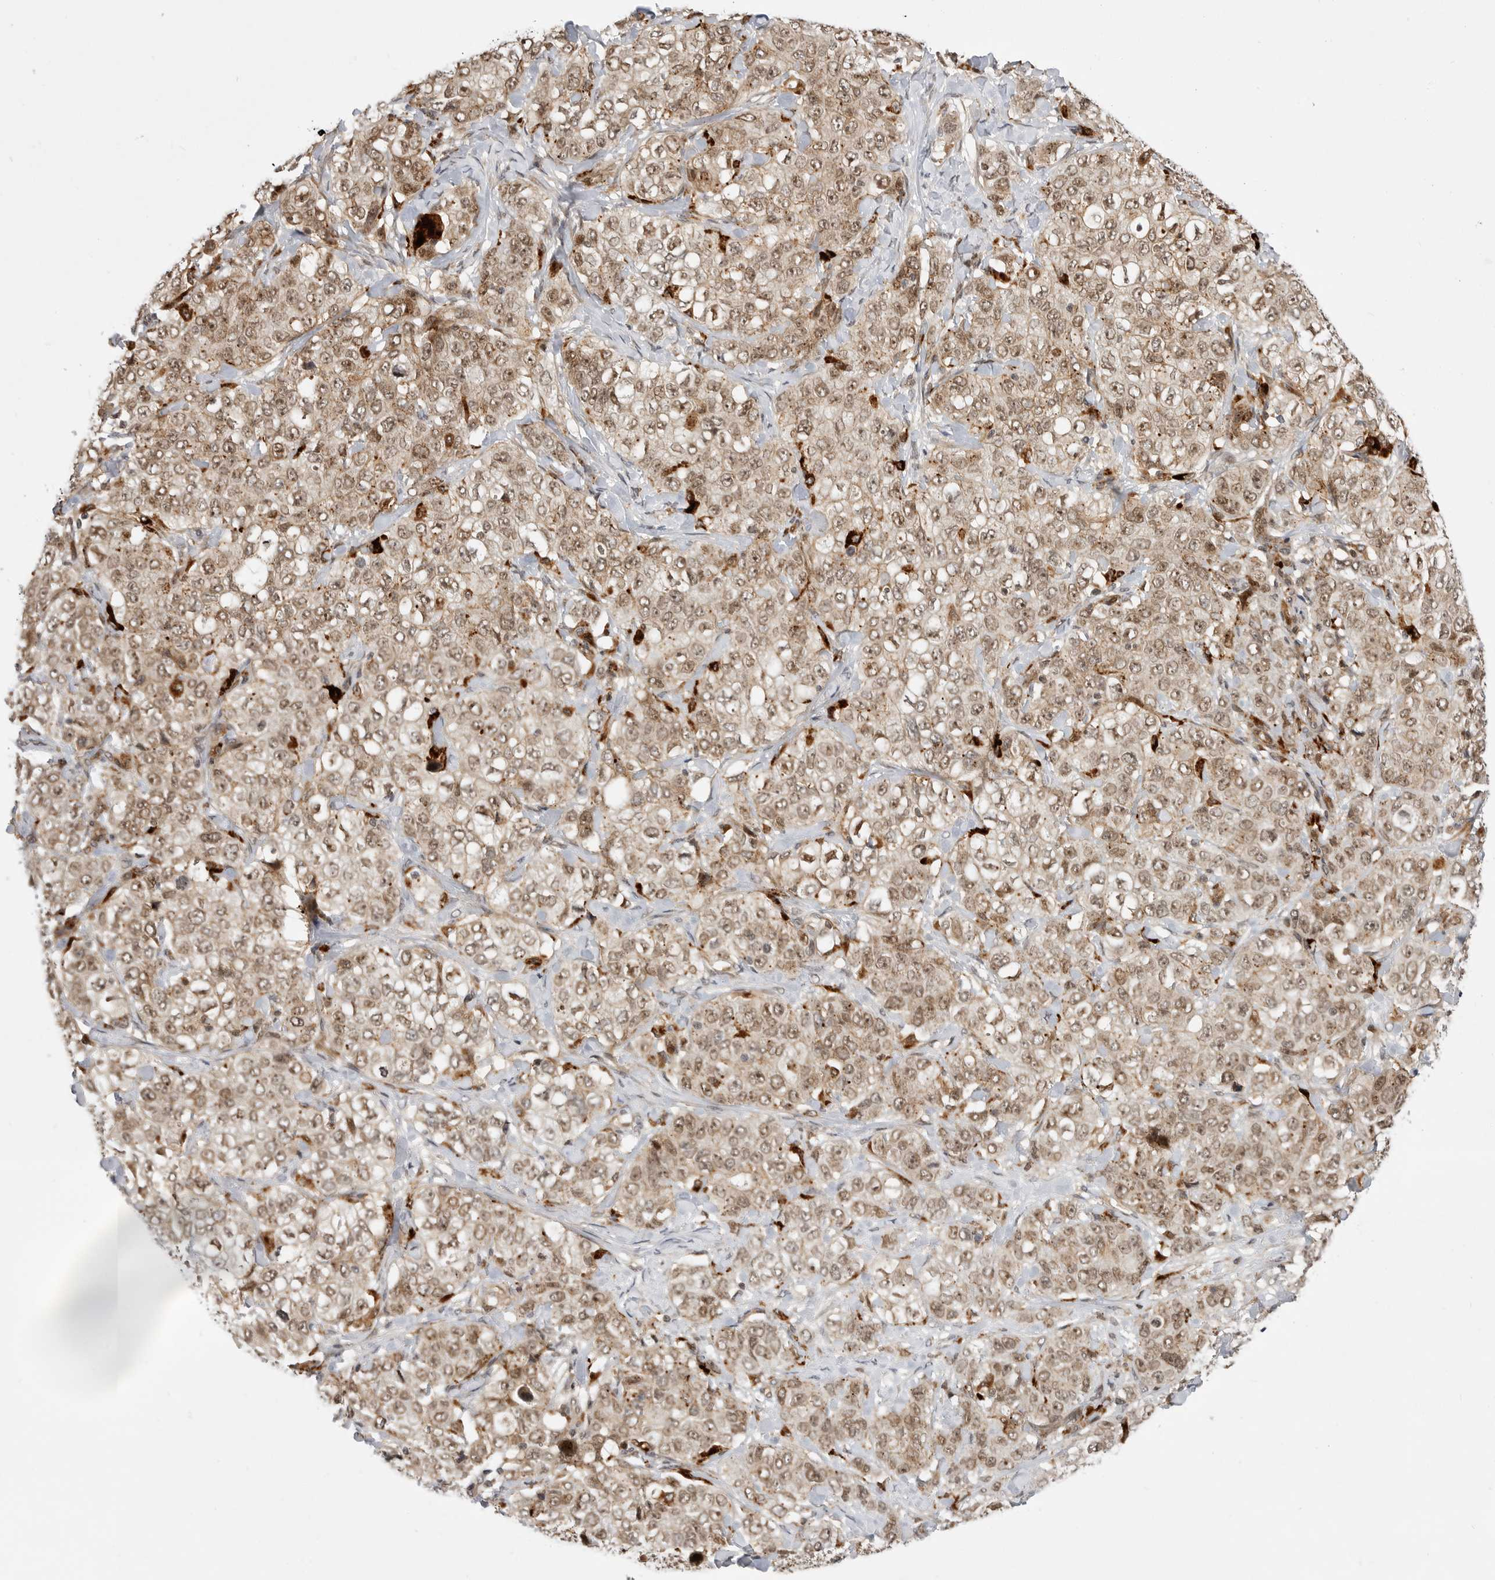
{"staining": {"intensity": "moderate", "quantity": ">75%", "location": "cytoplasmic/membranous,nuclear"}, "tissue": "stomach cancer", "cell_type": "Tumor cells", "image_type": "cancer", "snomed": [{"axis": "morphology", "description": "Adenocarcinoma, NOS"}, {"axis": "topography", "description": "Stomach"}], "caption": "Immunohistochemical staining of stomach cancer (adenocarcinoma) displays medium levels of moderate cytoplasmic/membranous and nuclear protein positivity in approximately >75% of tumor cells. (DAB (3,3'-diaminobenzidine) IHC with brightfield microscopy, high magnification).", "gene": "CSNK1G3", "patient": {"sex": "male", "age": 48}}